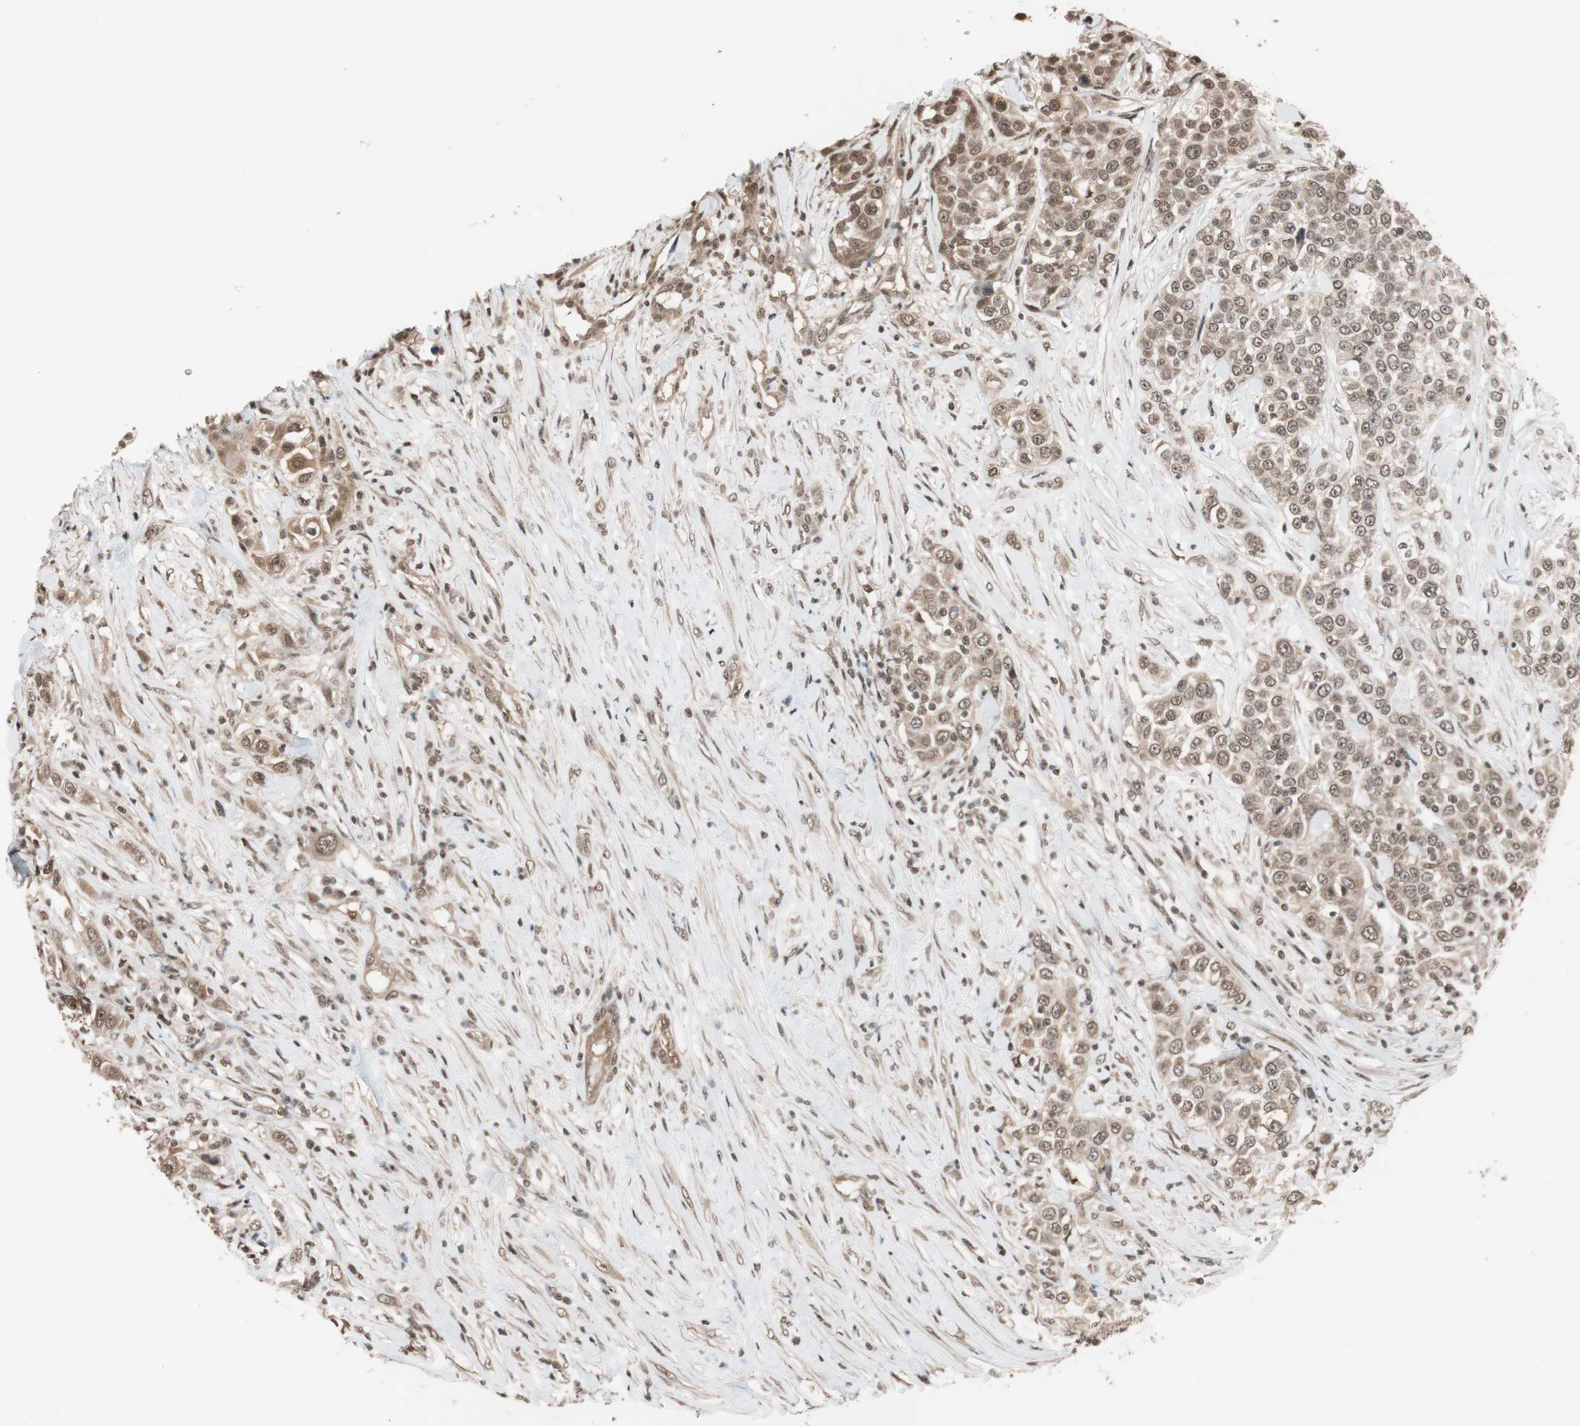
{"staining": {"intensity": "weak", "quantity": ">75%", "location": "cytoplasmic/membranous"}, "tissue": "urothelial cancer", "cell_type": "Tumor cells", "image_type": "cancer", "snomed": [{"axis": "morphology", "description": "Urothelial carcinoma, High grade"}, {"axis": "topography", "description": "Urinary bladder"}], "caption": "Immunohistochemistry staining of urothelial cancer, which displays low levels of weak cytoplasmic/membranous positivity in about >75% of tumor cells indicating weak cytoplasmic/membranous protein positivity. The staining was performed using DAB (brown) for protein detection and nuclei were counterstained in hematoxylin (blue).", "gene": "DRAP1", "patient": {"sex": "female", "age": 80}}